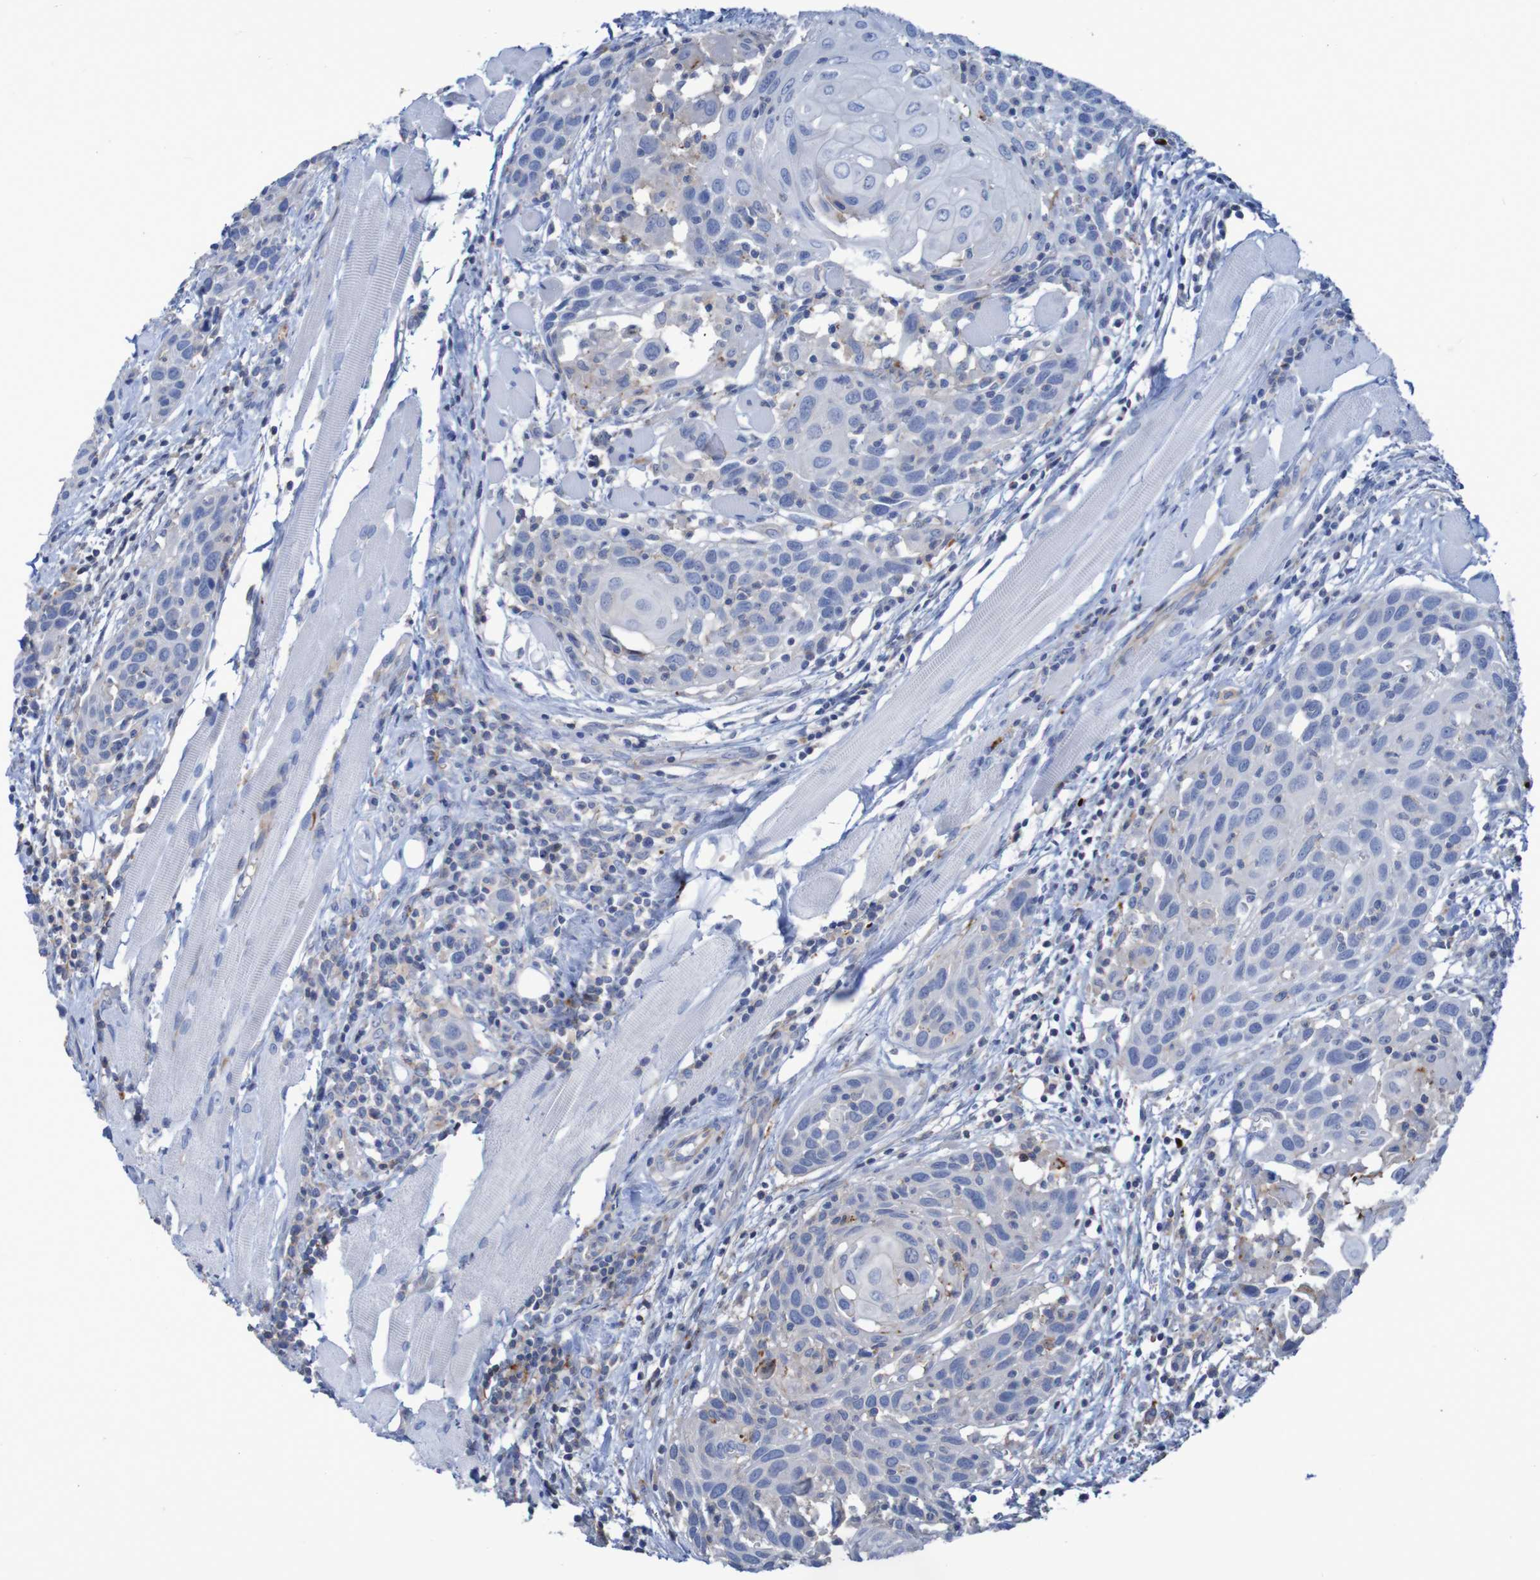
{"staining": {"intensity": "negative", "quantity": "none", "location": "none"}, "tissue": "head and neck cancer", "cell_type": "Tumor cells", "image_type": "cancer", "snomed": [{"axis": "morphology", "description": "Squamous cell carcinoma, NOS"}, {"axis": "topography", "description": "Oral tissue"}, {"axis": "topography", "description": "Head-Neck"}], "caption": "This is a micrograph of IHC staining of head and neck cancer (squamous cell carcinoma), which shows no staining in tumor cells.", "gene": "RNF182", "patient": {"sex": "female", "age": 50}}